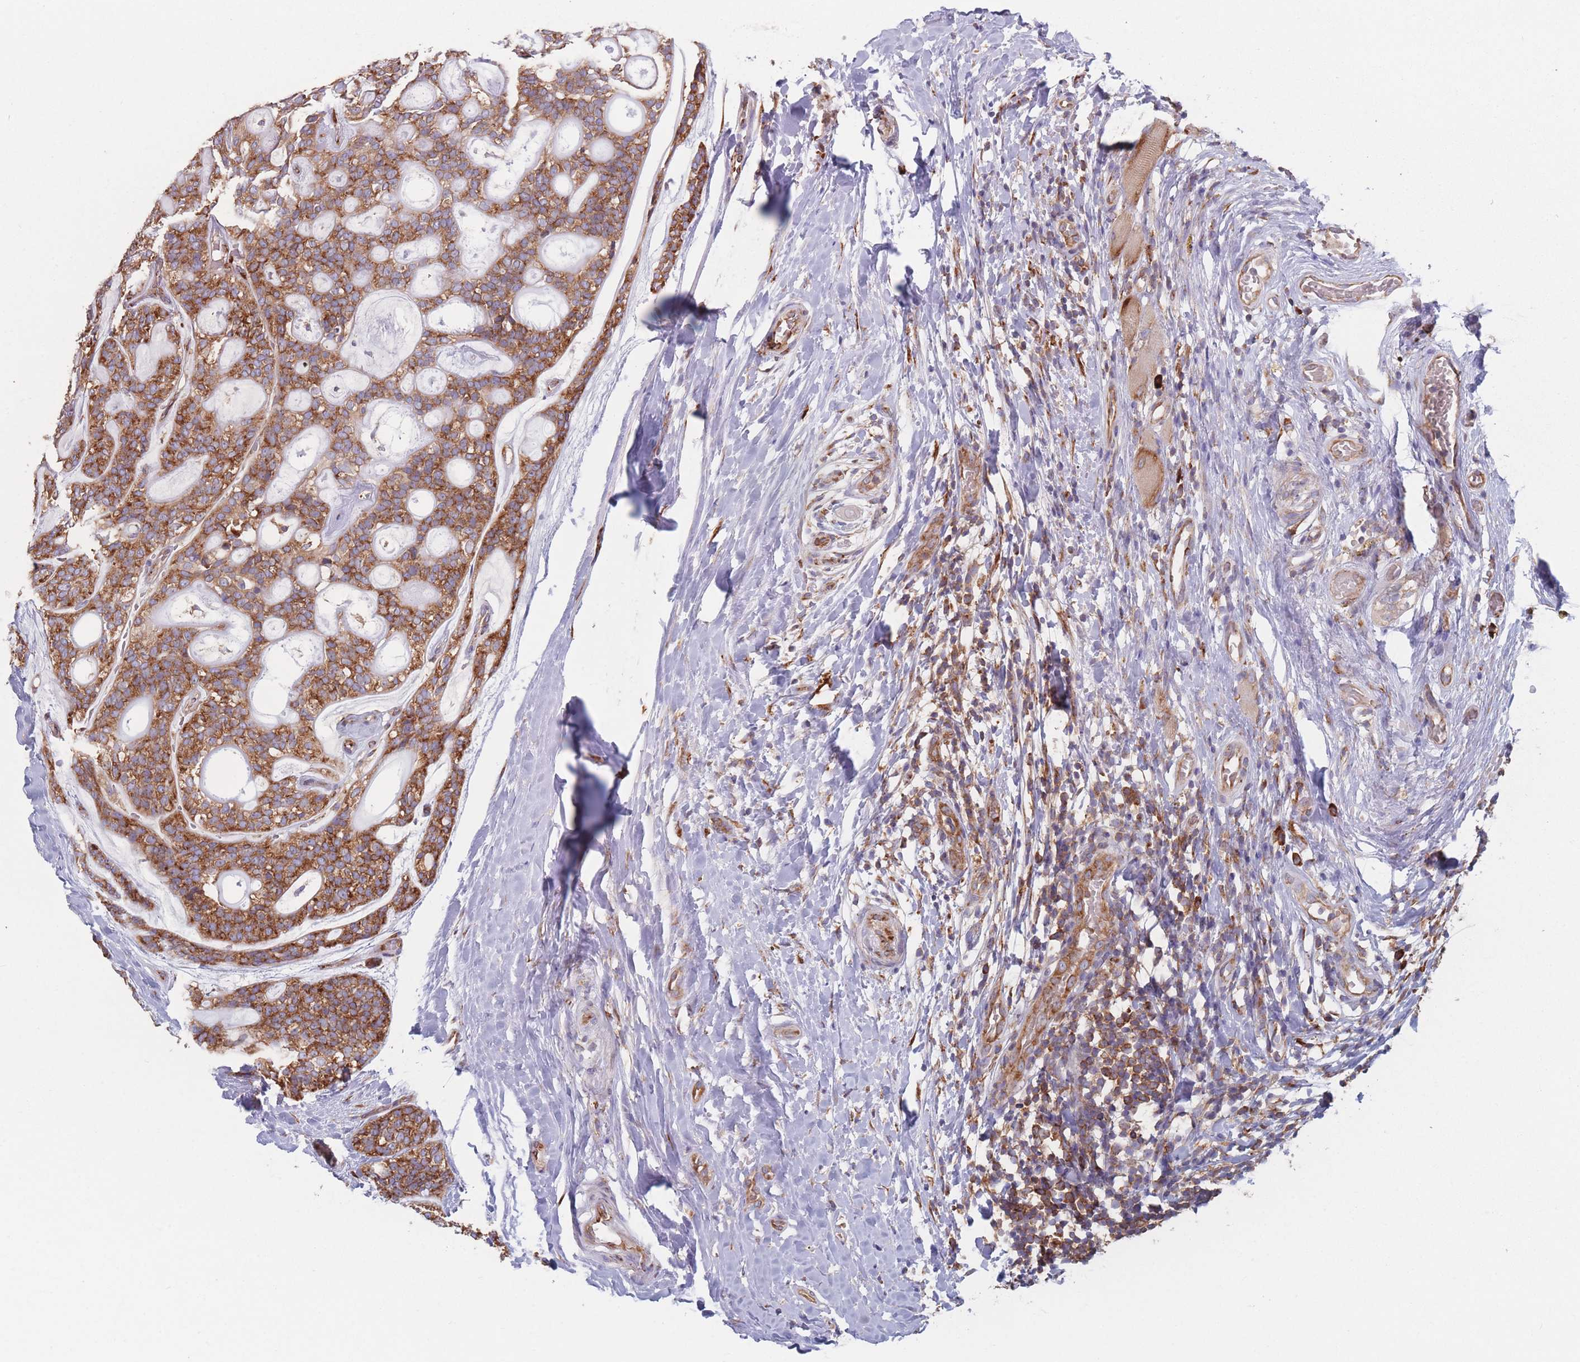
{"staining": {"intensity": "strong", "quantity": ">75%", "location": "cytoplasmic/membranous"}, "tissue": "head and neck cancer", "cell_type": "Tumor cells", "image_type": "cancer", "snomed": [{"axis": "morphology", "description": "Adenocarcinoma, NOS"}, {"axis": "topography", "description": "Head-Neck"}], "caption": "Protein staining by IHC displays strong cytoplasmic/membranous expression in about >75% of tumor cells in head and neck cancer.", "gene": "EEF1B2", "patient": {"sex": "male", "age": 66}}